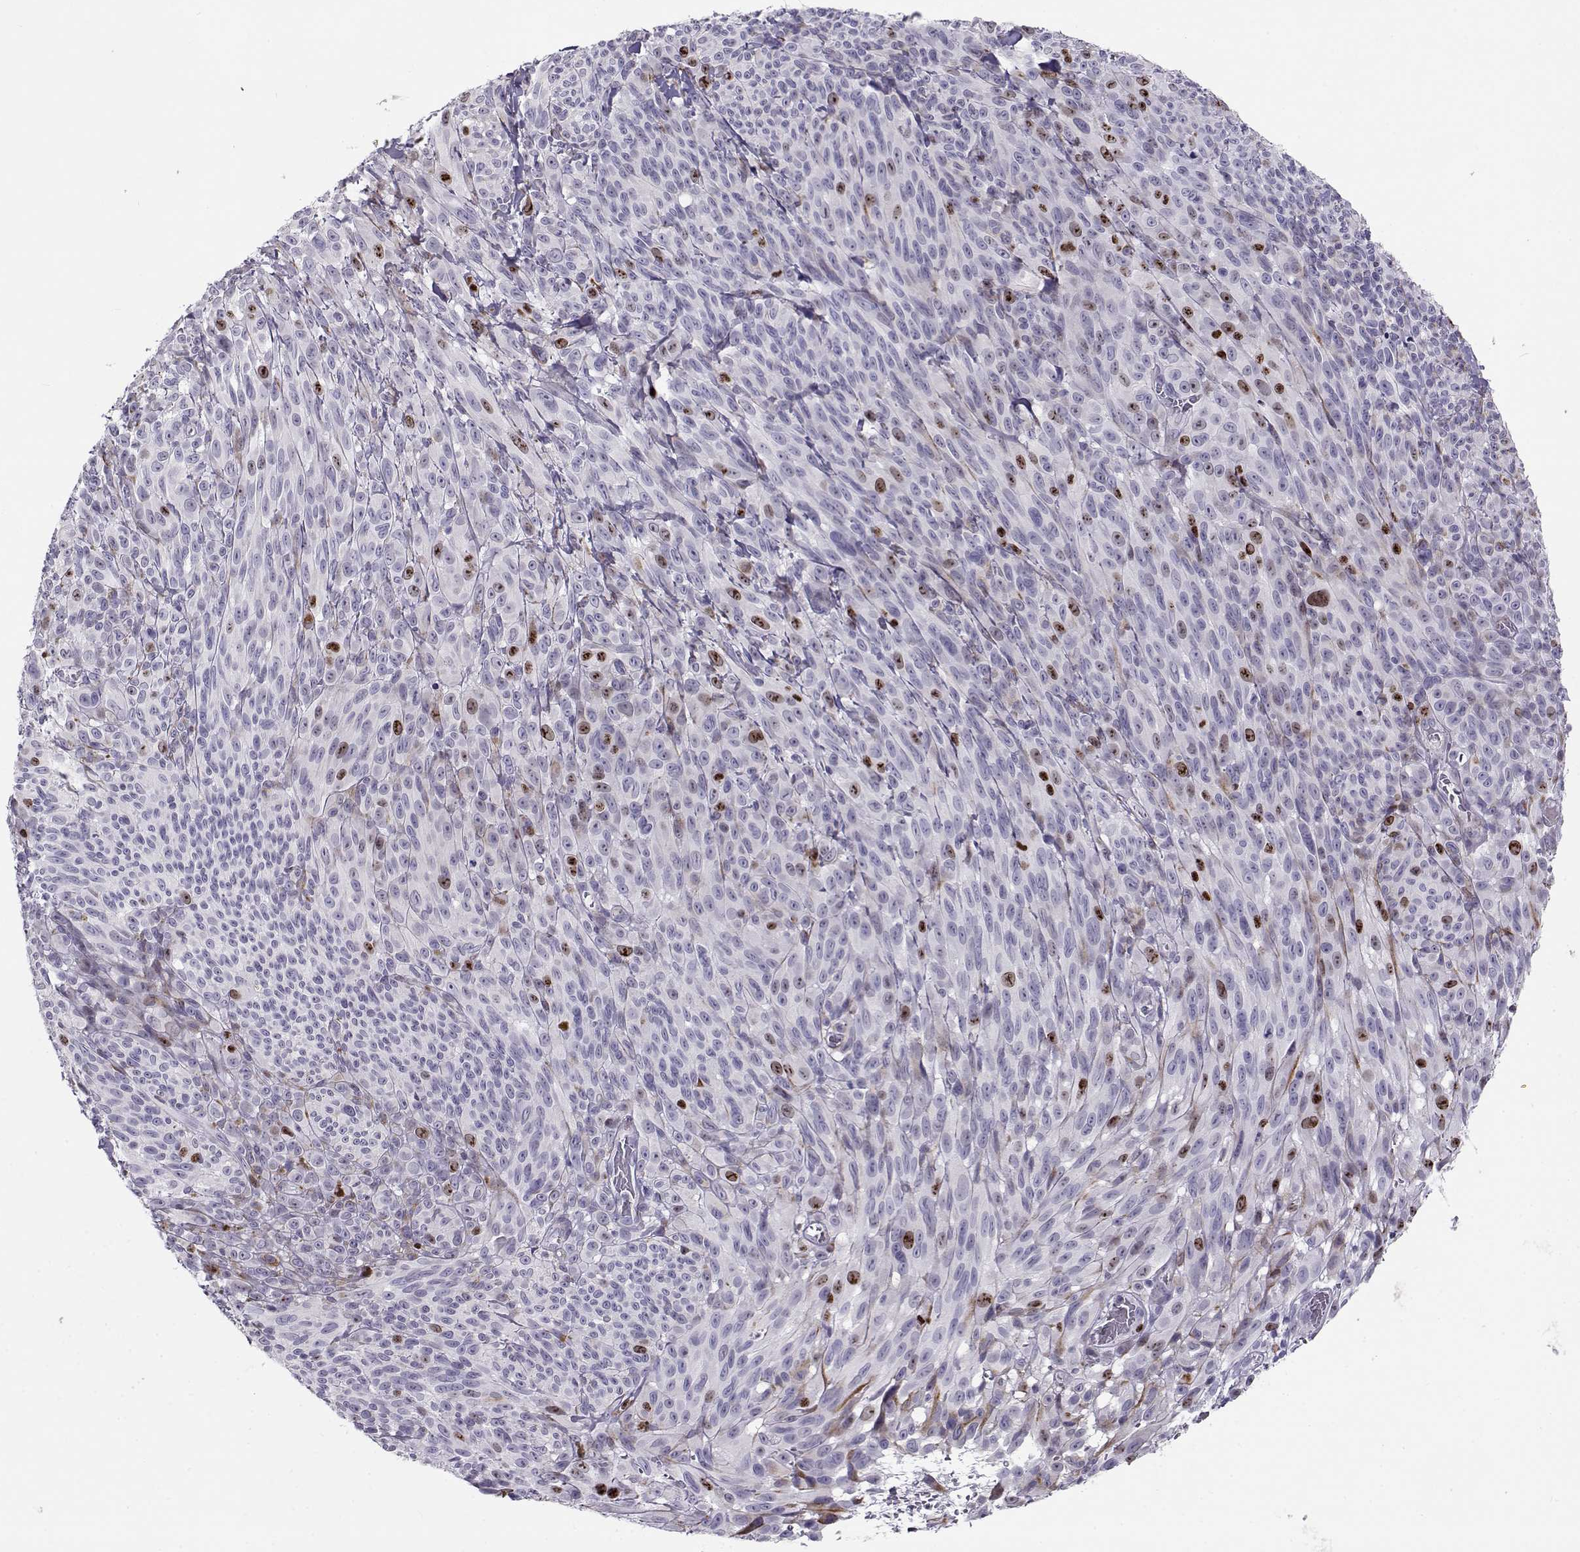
{"staining": {"intensity": "moderate", "quantity": "<25%", "location": "nuclear"}, "tissue": "melanoma", "cell_type": "Tumor cells", "image_type": "cancer", "snomed": [{"axis": "morphology", "description": "Malignant melanoma, NOS"}, {"axis": "topography", "description": "Skin"}], "caption": "Immunohistochemical staining of melanoma exhibits moderate nuclear protein positivity in approximately <25% of tumor cells.", "gene": "NPW", "patient": {"sex": "male", "age": 83}}